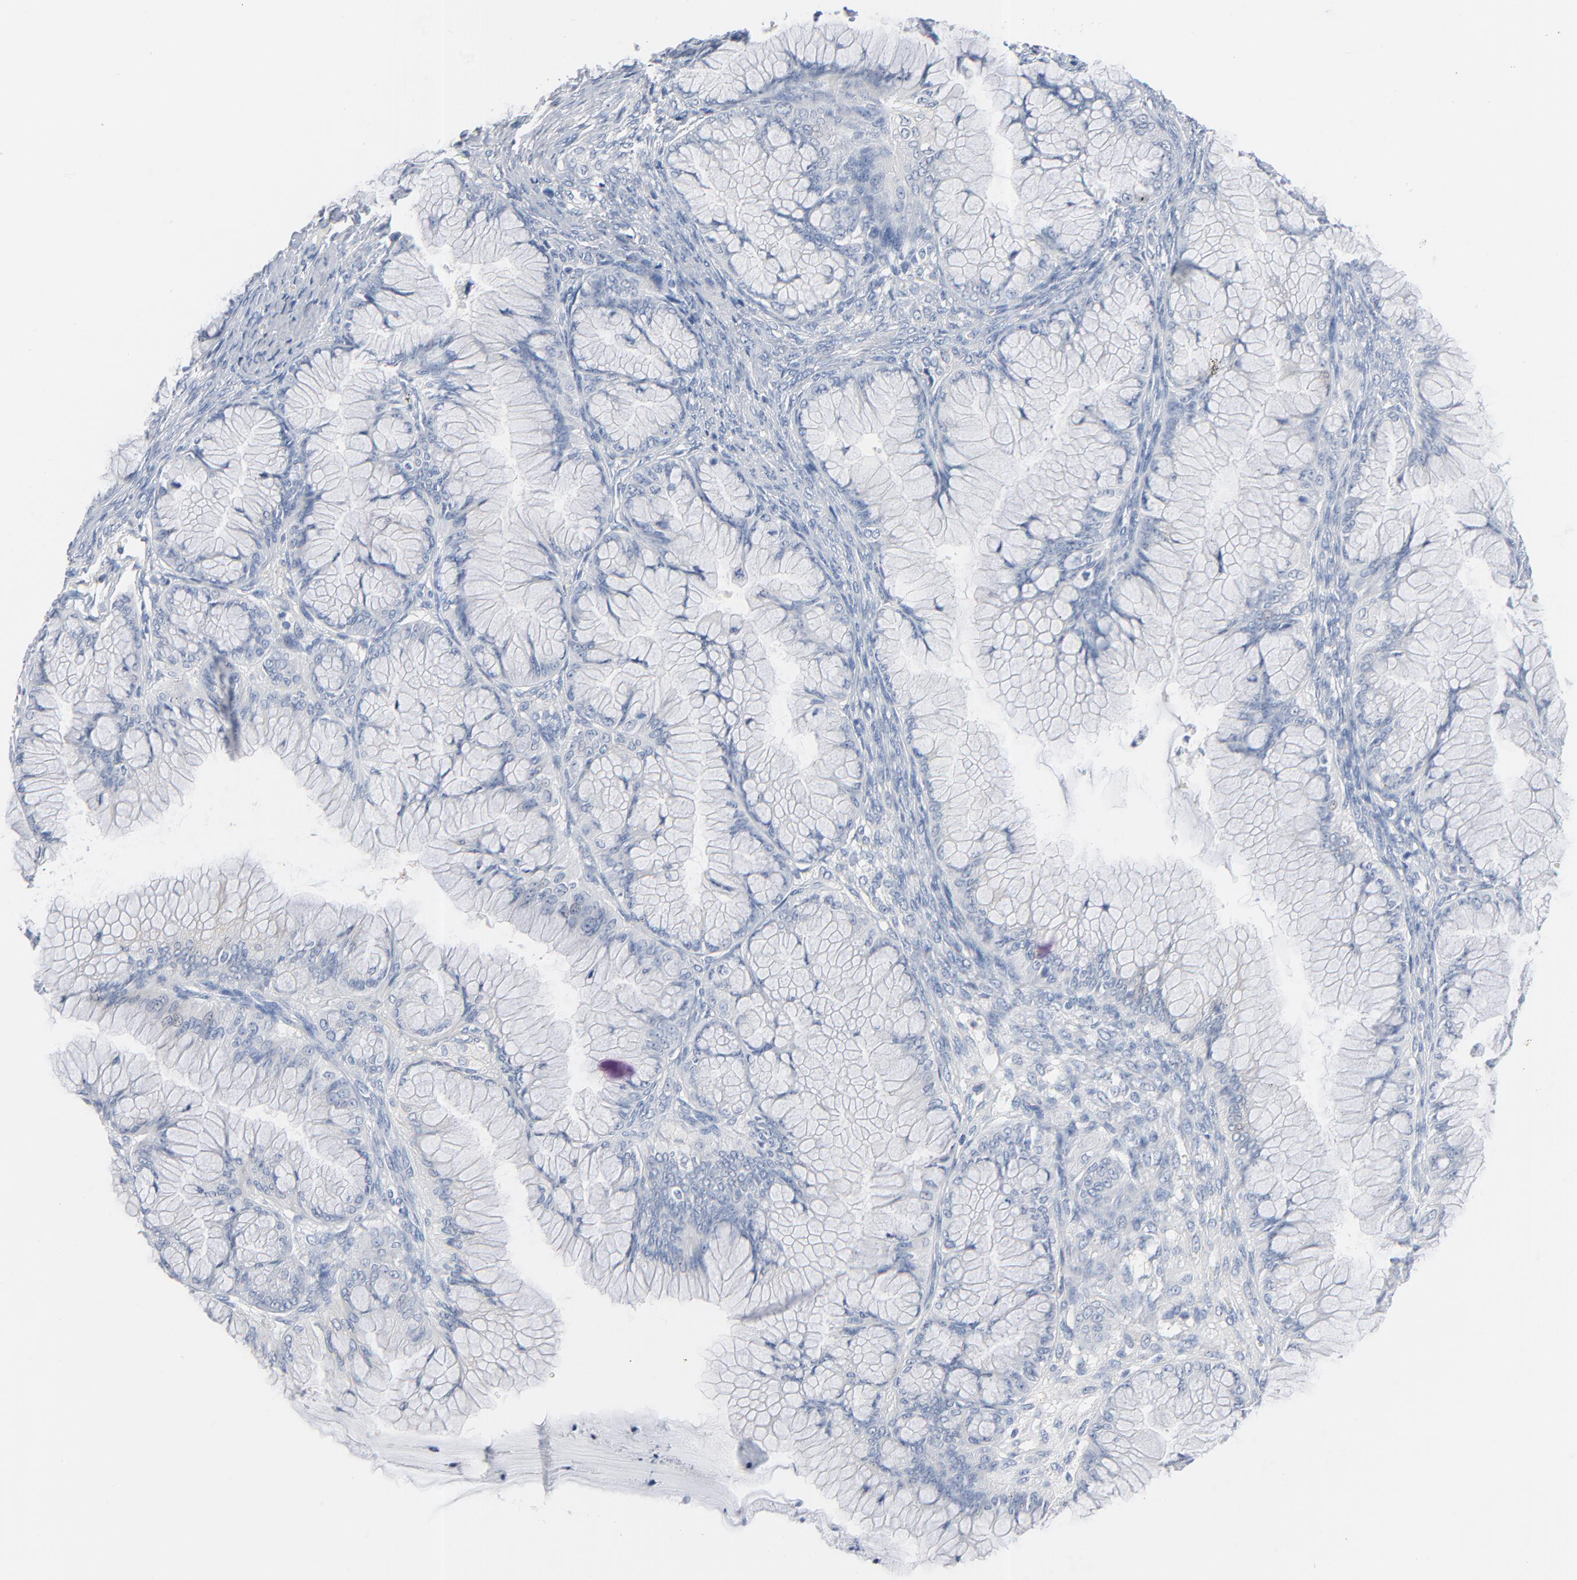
{"staining": {"intensity": "negative", "quantity": "none", "location": "none"}, "tissue": "ovarian cancer", "cell_type": "Tumor cells", "image_type": "cancer", "snomed": [{"axis": "morphology", "description": "Cystadenocarcinoma, mucinous, NOS"}, {"axis": "topography", "description": "Ovary"}], "caption": "Immunohistochemistry photomicrograph of human mucinous cystadenocarcinoma (ovarian) stained for a protein (brown), which exhibits no staining in tumor cells.", "gene": "IFT43", "patient": {"sex": "female", "age": 63}}